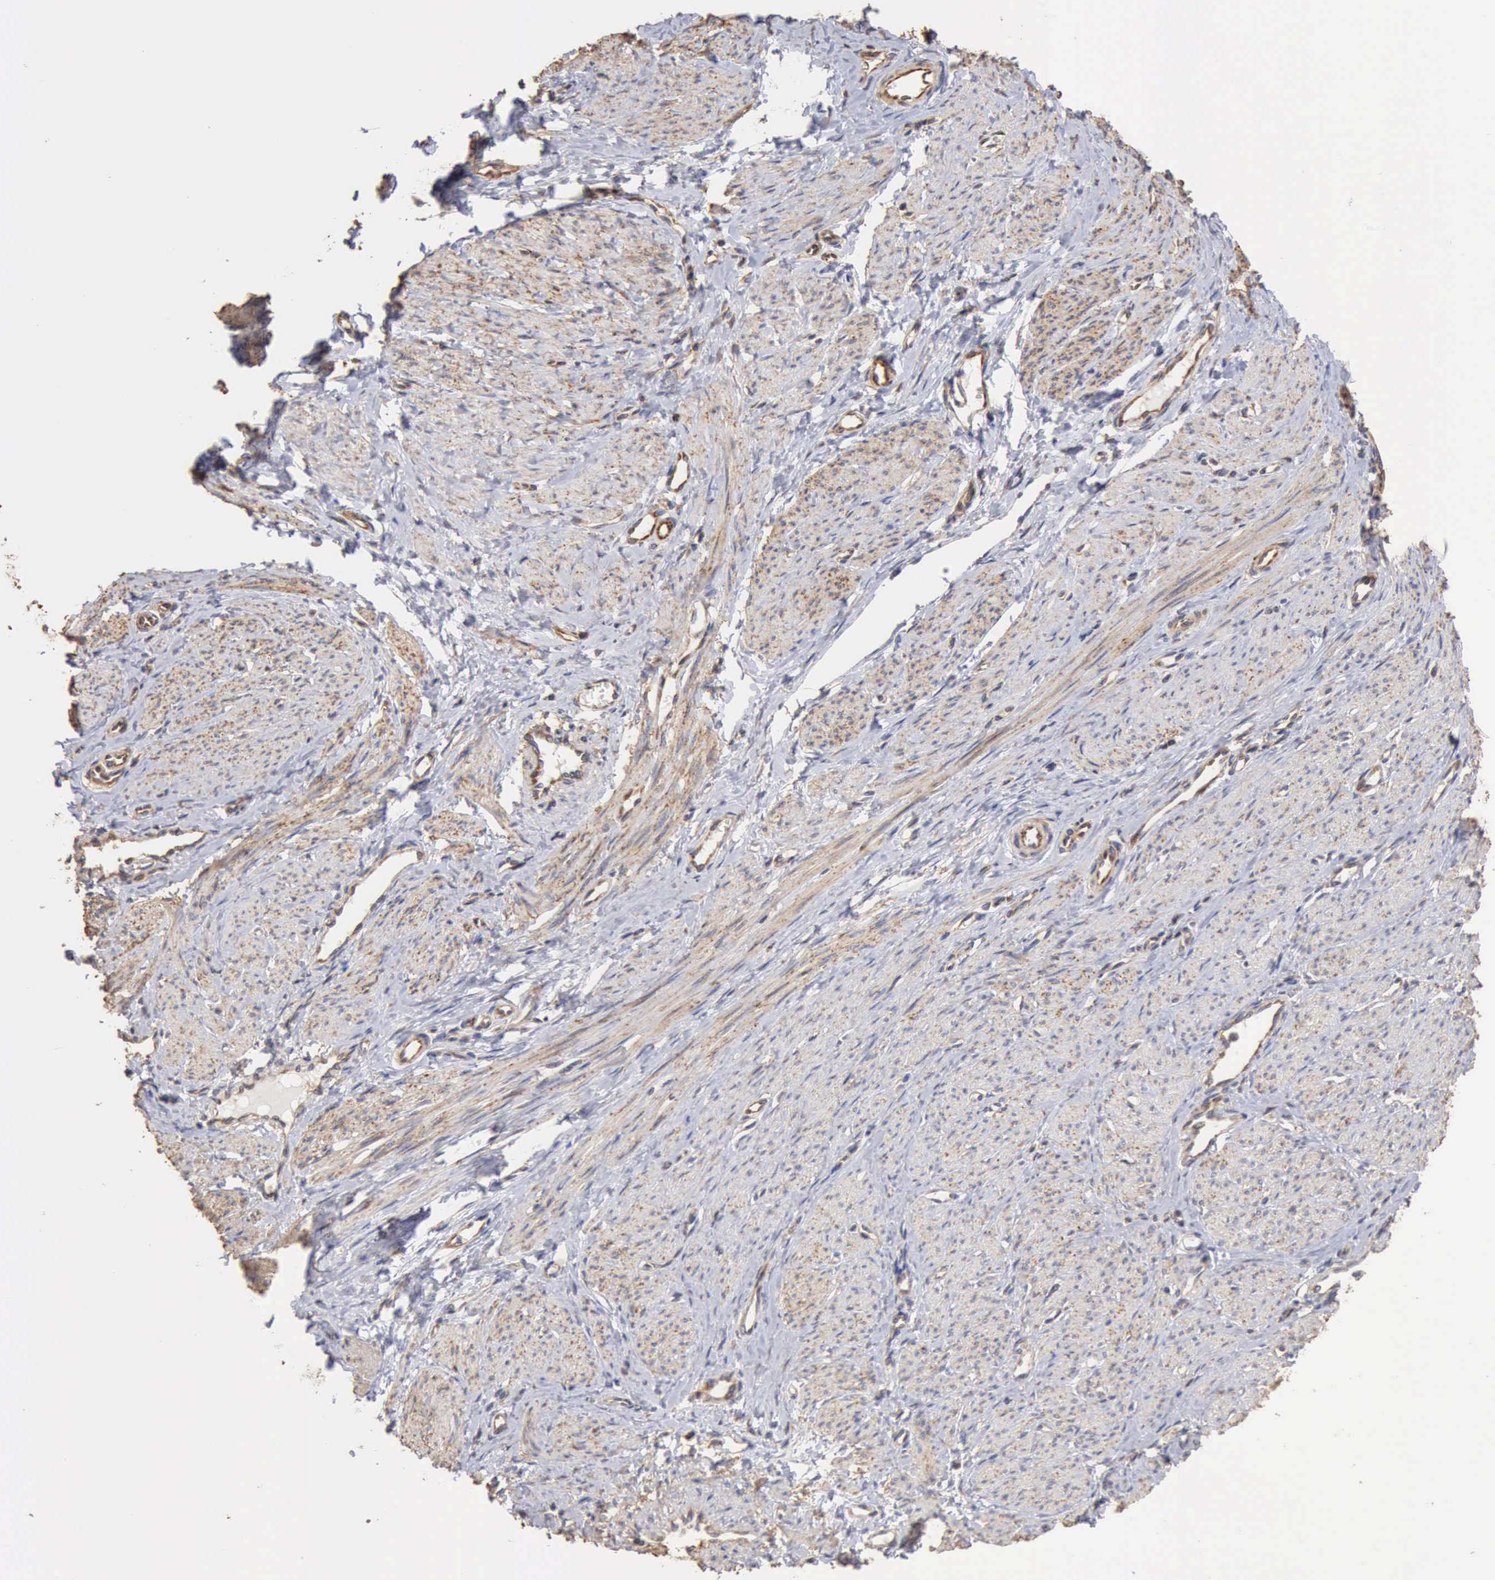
{"staining": {"intensity": "weak", "quantity": "25%-75%", "location": "cytoplasmic/membranous"}, "tissue": "smooth muscle", "cell_type": "Smooth muscle cells", "image_type": "normal", "snomed": [{"axis": "morphology", "description": "Normal tissue, NOS"}, {"axis": "topography", "description": "Smooth muscle"}, {"axis": "topography", "description": "Uterus"}], "caption": "A brown stain shows weak cytoplasmic/membranous expression of a protein in smooth muscle cells of unremarkable smooth muscle.", "gene": "GPR101", "patient": {"sex": "female", "age": 39}}